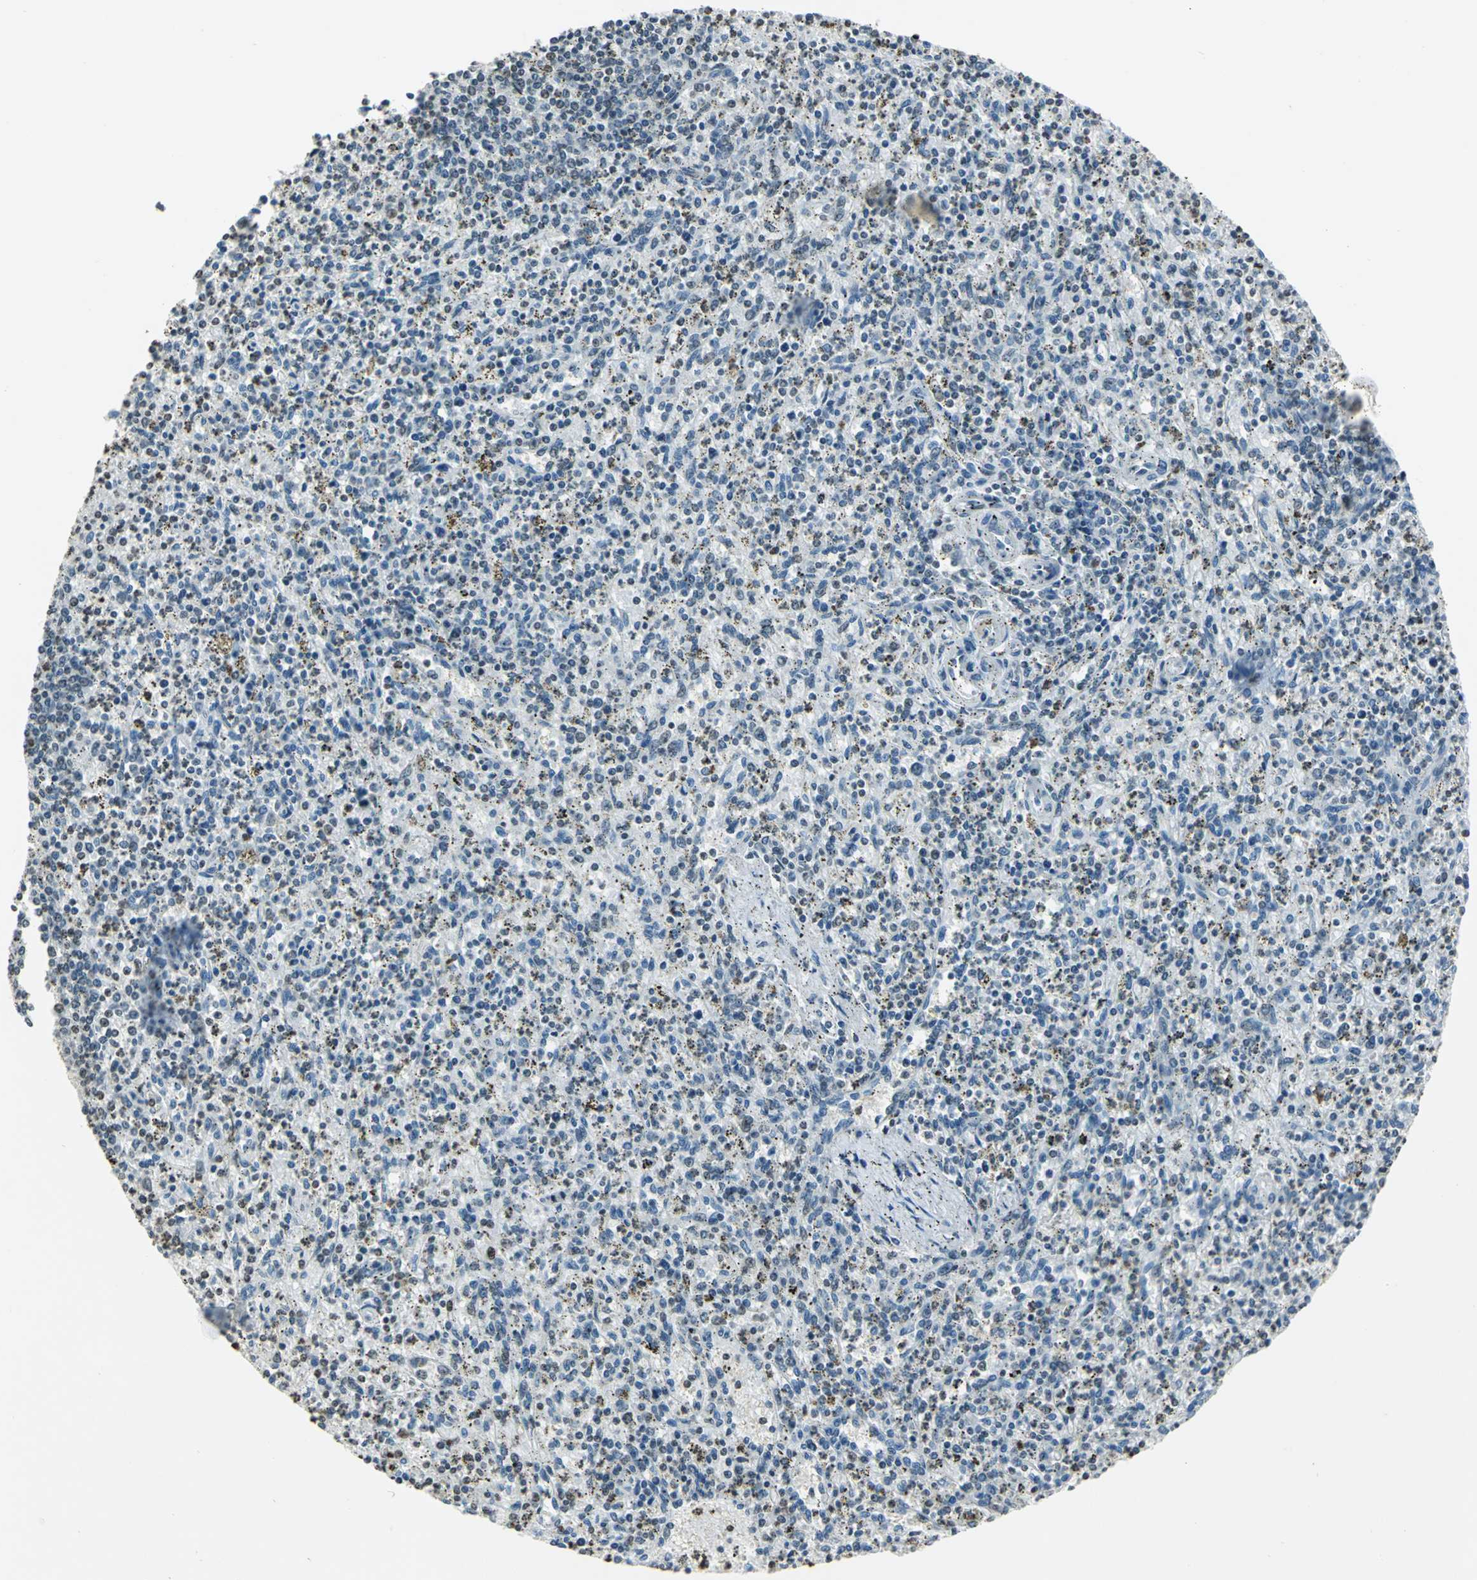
{"staining": {"intensity": "moderate", "quantity": "<25%", "location": "nuclear"}, "tissue": "spleen", "cell_type": "Cells in red pulp", "image_type": "normal", "snomed": [{"axis": "morphology", "description": "Normal tissue, NOS"}, {"axis": "topography", "description": "Spleen"}], "caption": "Protein expression analysis of normal spleen reveals moderate nuclear staining in approximately <25% of cells in red pulp. (DAB = brown stain, brightfield microscopy at high magnification).", "gene": "MCM4", "patient": {"sex": "male", "age": 72}}